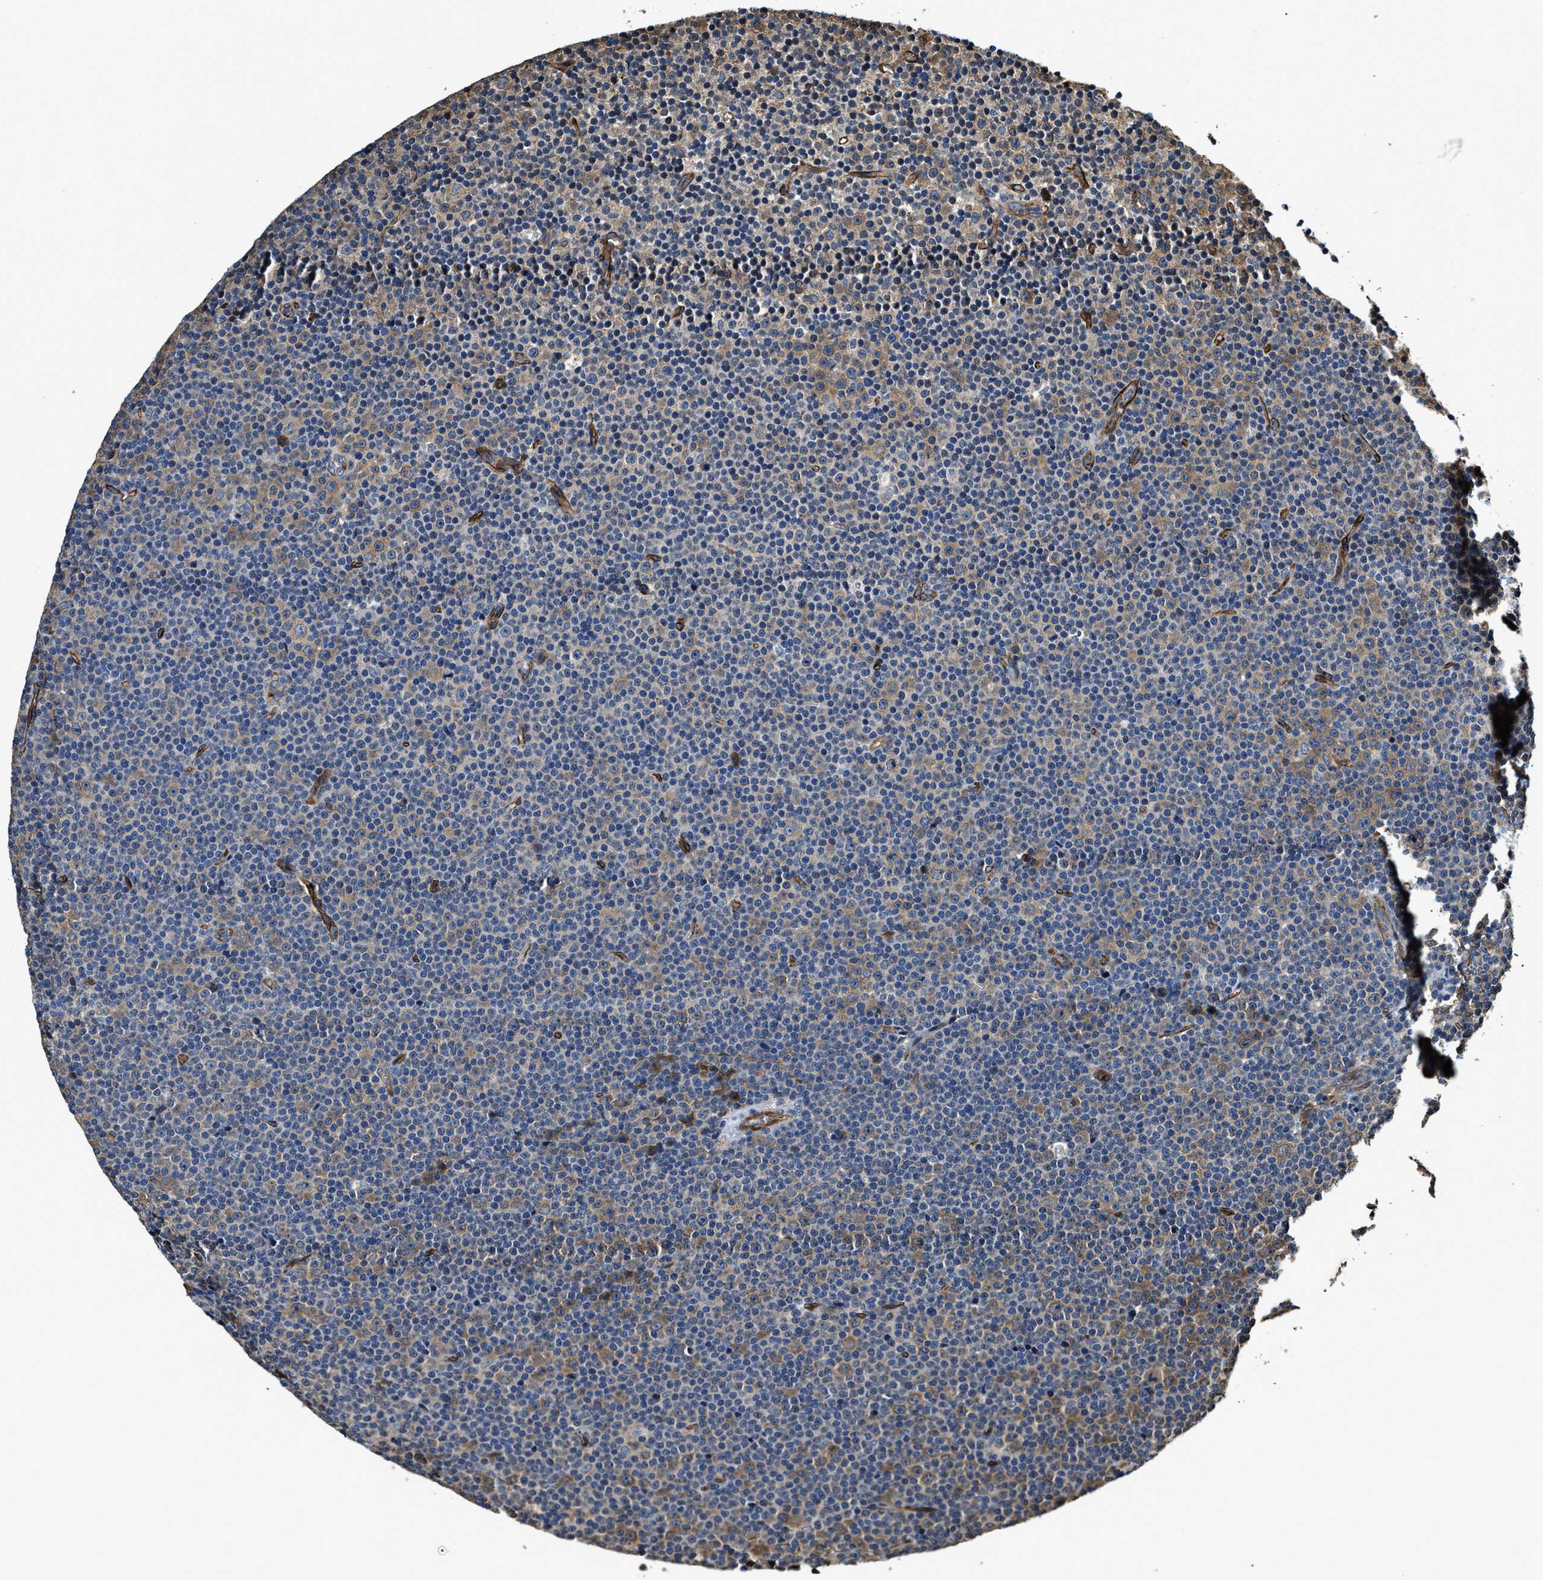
{"staining": {"intensity": "moderate", "quantity": "25%-75%", "location": "cytoplasmic/membranous"}, "tissue": "lymphoma", "cell_type": "Tumor cells", "image_type": "cancer", "snomed": [{"axis": "morphology", "description": "Malignant lymphoma, non-Hodgkin's type, Low grade"}, {"axis": "topography", "description": "Lymph node"}], "caption": "A high-resolution micrograph shows immunohistochemistry staining of lymphoma, which shows moderate cytoplasmic/membranous positivity in about 25%-75% of tumor cells.", "gene": "GFRA3", "patient": {"sex": "female", "age": 67}}